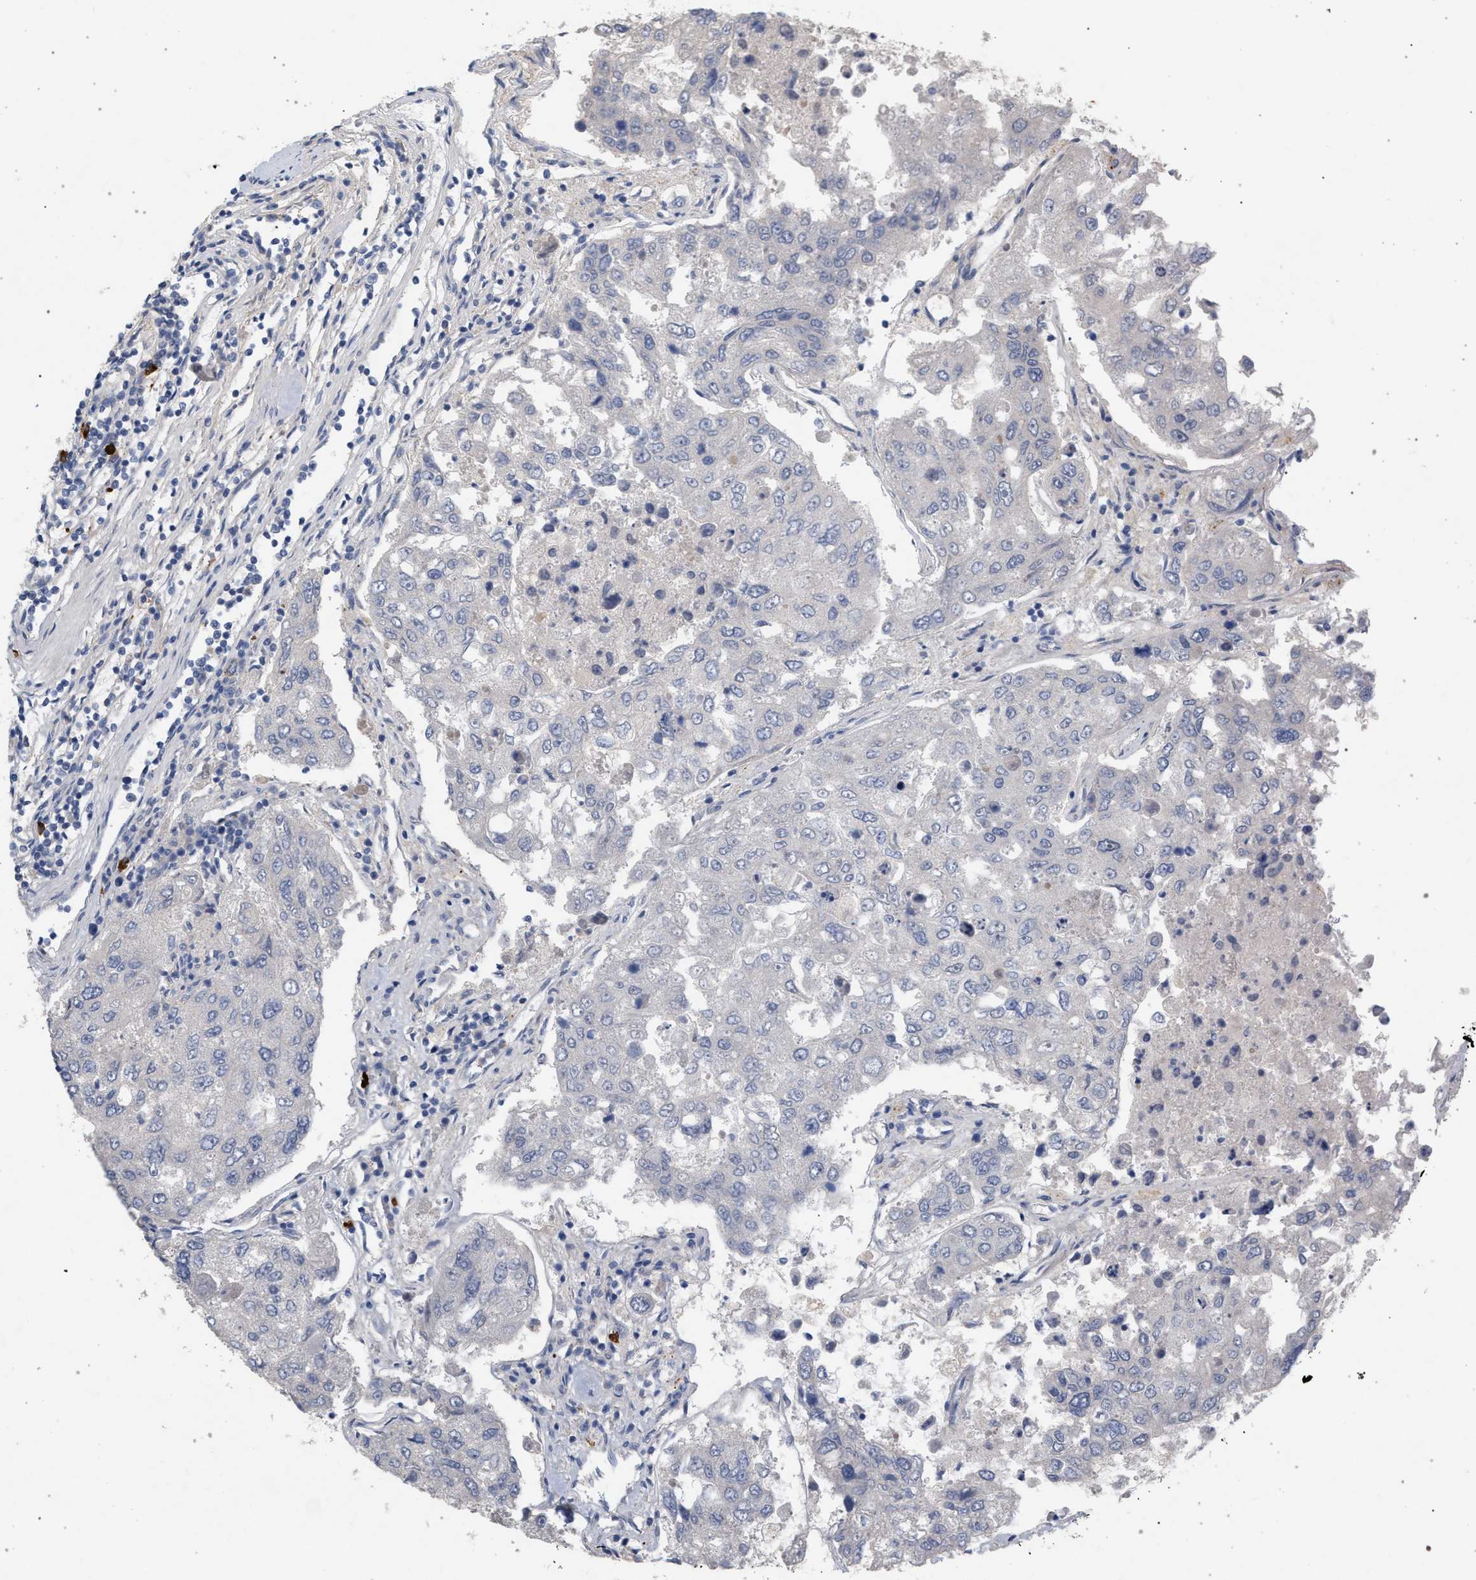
{"staining": {"intensity": "negative", "quantity": "none", "location": "none"}, "tissue": "urothelial cancer", "cell_type": "Tumor cells", "image_type": "cancer", "snomed": [{"axis": "morphology", "description": "Urothelial carcinoma, High grade"}, {"axis": "topography", "description": "Lymph node"}, {"axis": "topography", "description": "Urinary bladder"}], "caption": "This is an immunohistochemistry photomicrograph of human high-grade urothelial carcinoma. There is no staining in tumor cells.", "gene": "MAMDC2", "patient": {"sex": "male", "age": 51}}